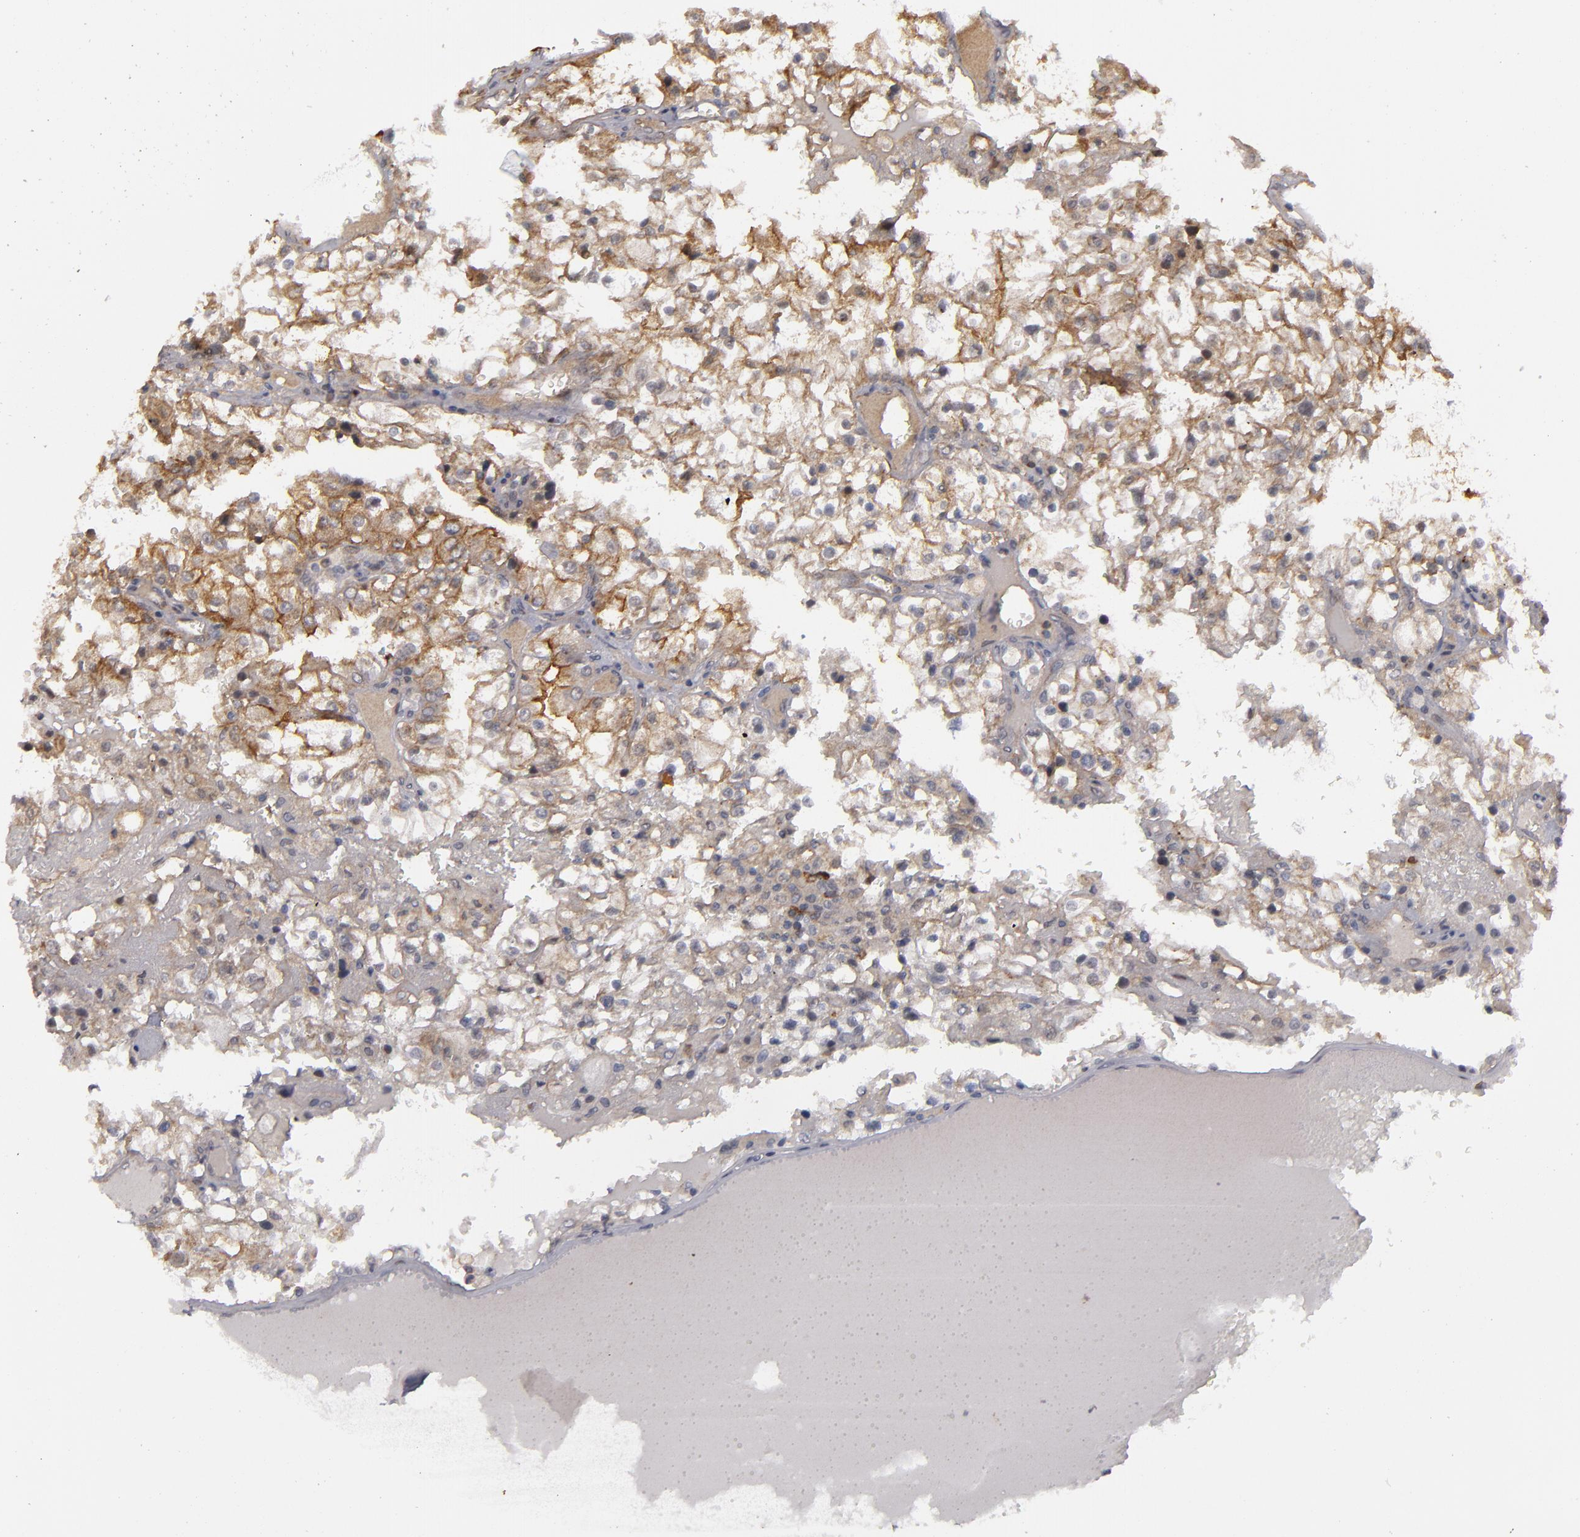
{"staining": {"intensity": "moderate", "quantity": ">75%", "location": "cytoplasmic/membranous"}, "tissue": "renal cancer", "cell_type": "Tumor cells", "image_type": "cancer", "snomed": [{"axis": "morphology", "description": "Adenocarcinoma, NOS"}, {"axis": "topography", "description": "Kidney"}], "caption": "There is medium levels of moderate cytoplasmic/membranous positivity in tumor cells of adenocarcinoma (renal), as demonstrated by immunohistochemical staining (brown color).", "gene": "STX3", "patient": {"sex": "female", "age": 74}}